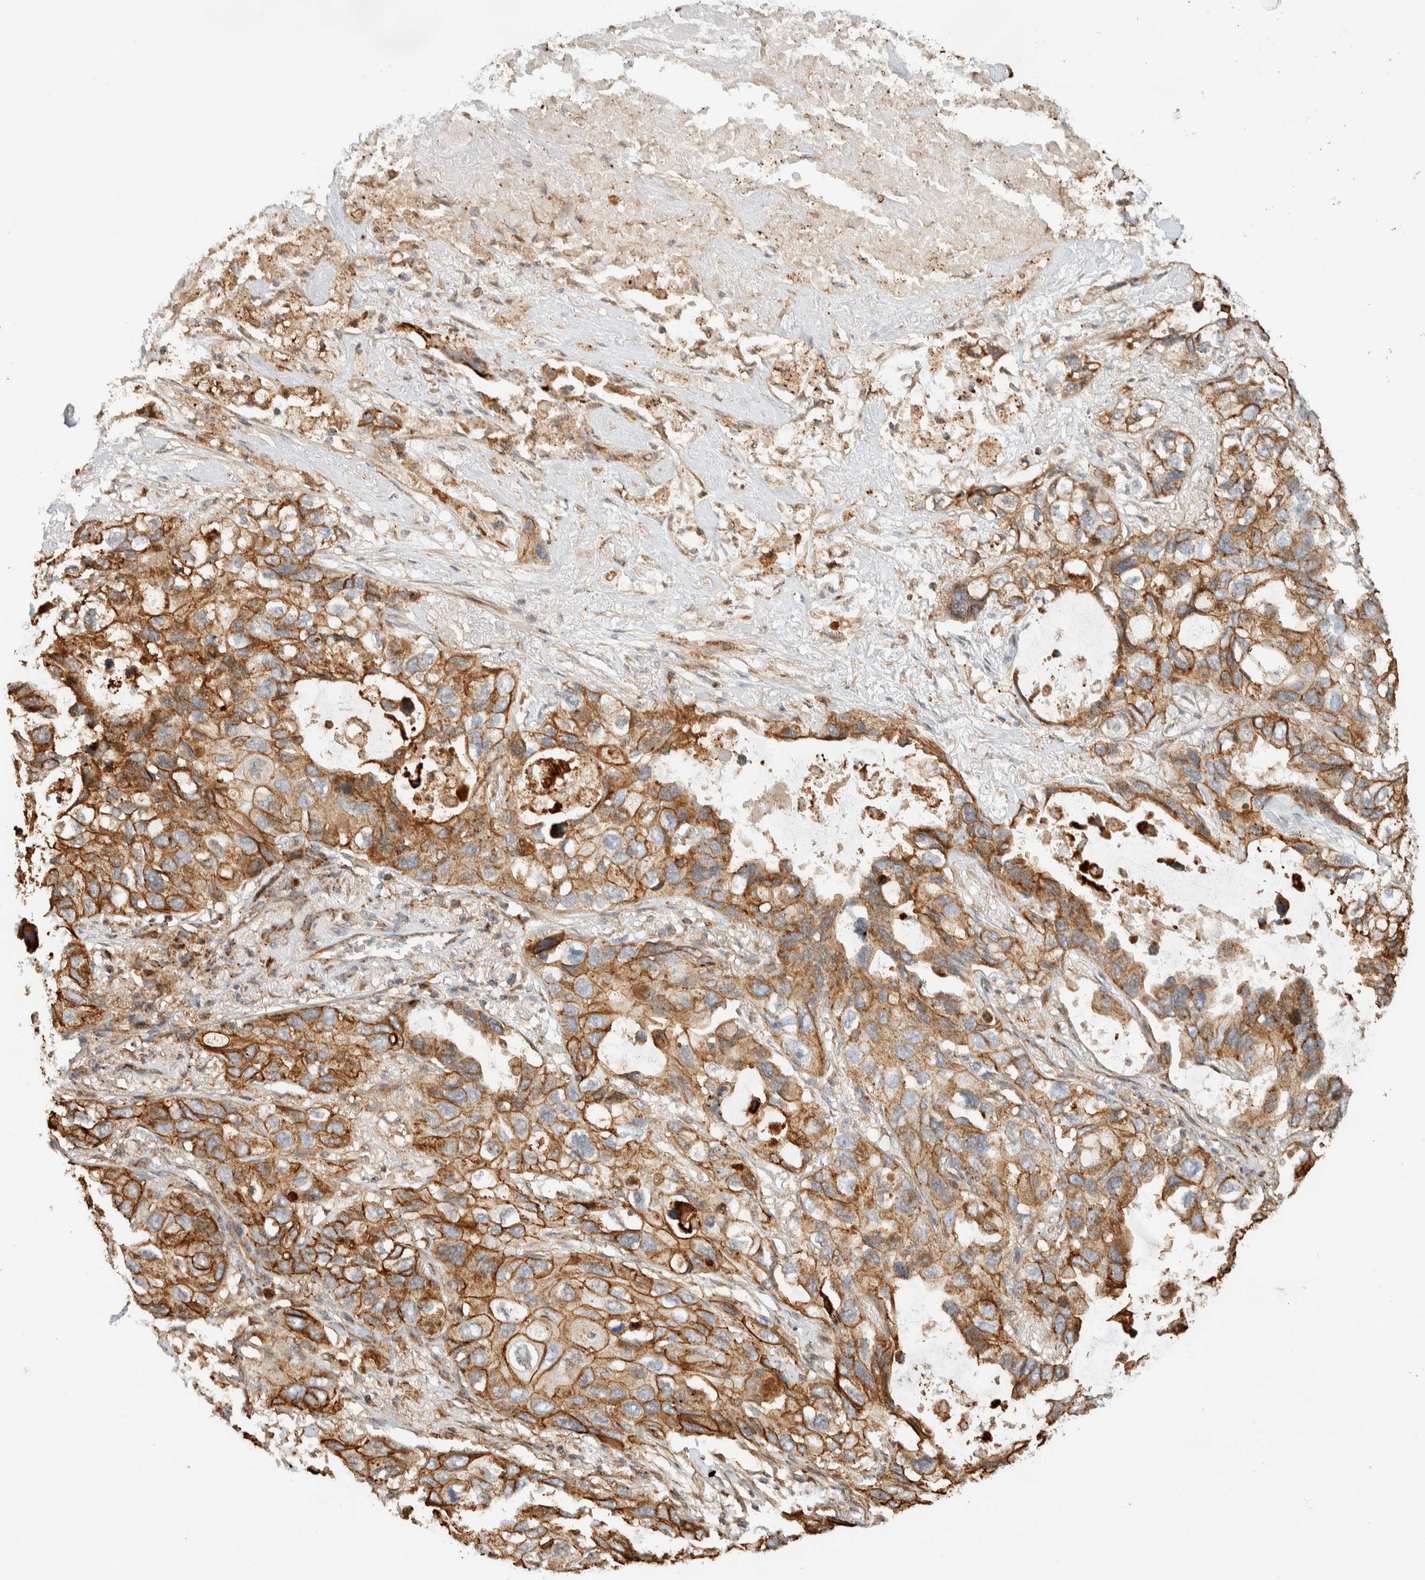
{"staining": {"intensity": "moderate", "quantity": ">75%", "location": "cytoplasmic/membranous"}, "tissue": "lung cancer", "cell_type": "Tumor cells", "image_type": "cancer", "snomed": [{"axis": "morphology", "description": "Squamous cell carcinoma, NOS"}, {"axis": "topography", "description": "Lung"}], "caption": "Protein expression by immunohistochemistry (IHC) reveals moderate cytoplasmic/membranous positivity in about >75% of tumor cells in lung squamous cell carcinoma. (DAB = brown stain, brightfield microscopy at high magnification).", "gene": "KIF9", "patient": {"sex": "female", "age": 73}}